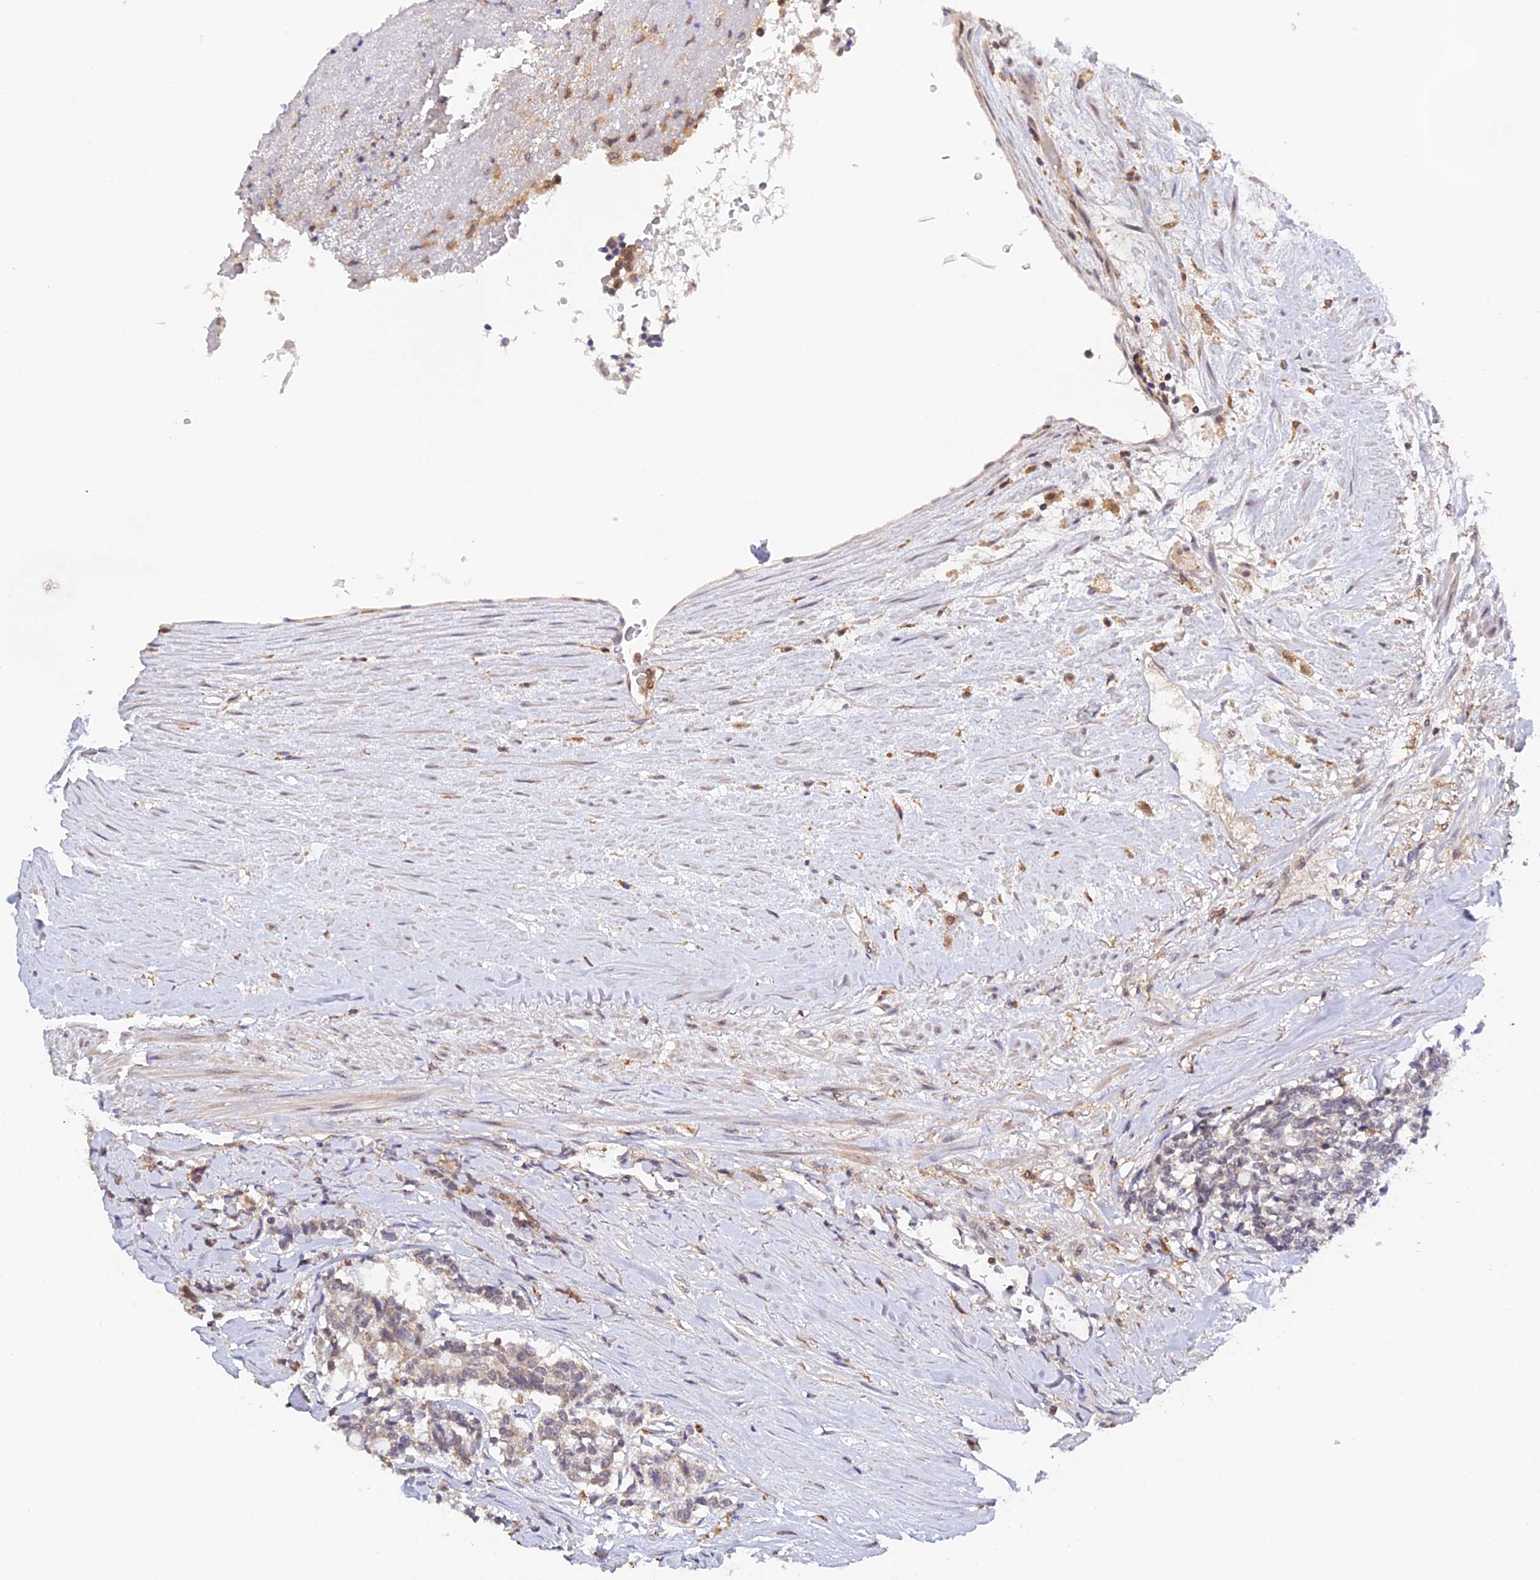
{"staining": {"intensity": "weak", "quantity": "25%-75%", "location": "cytoplasmic/membranous,nuclear"}, "tissue": "carcinoid", "cell_type": "Tumor cells", "image_type": "cancer", "snomed": [{"axis": "morphology", "description": "Carcinoid, malignant, NOS"}, {"axis": "topography", "description": "Pancreas"}], "caption": "Immunohistochemical staining of carcinoid (malignant) displays low levels of weak cytoplasmic/membranous and nuclear staining in approximately 25%-75% of tumor cells. The protein is shown in brown color, while the nuclei are stained blue.", "gene": "TPRX1", "patient": {"sex": "female", "age": 54}}